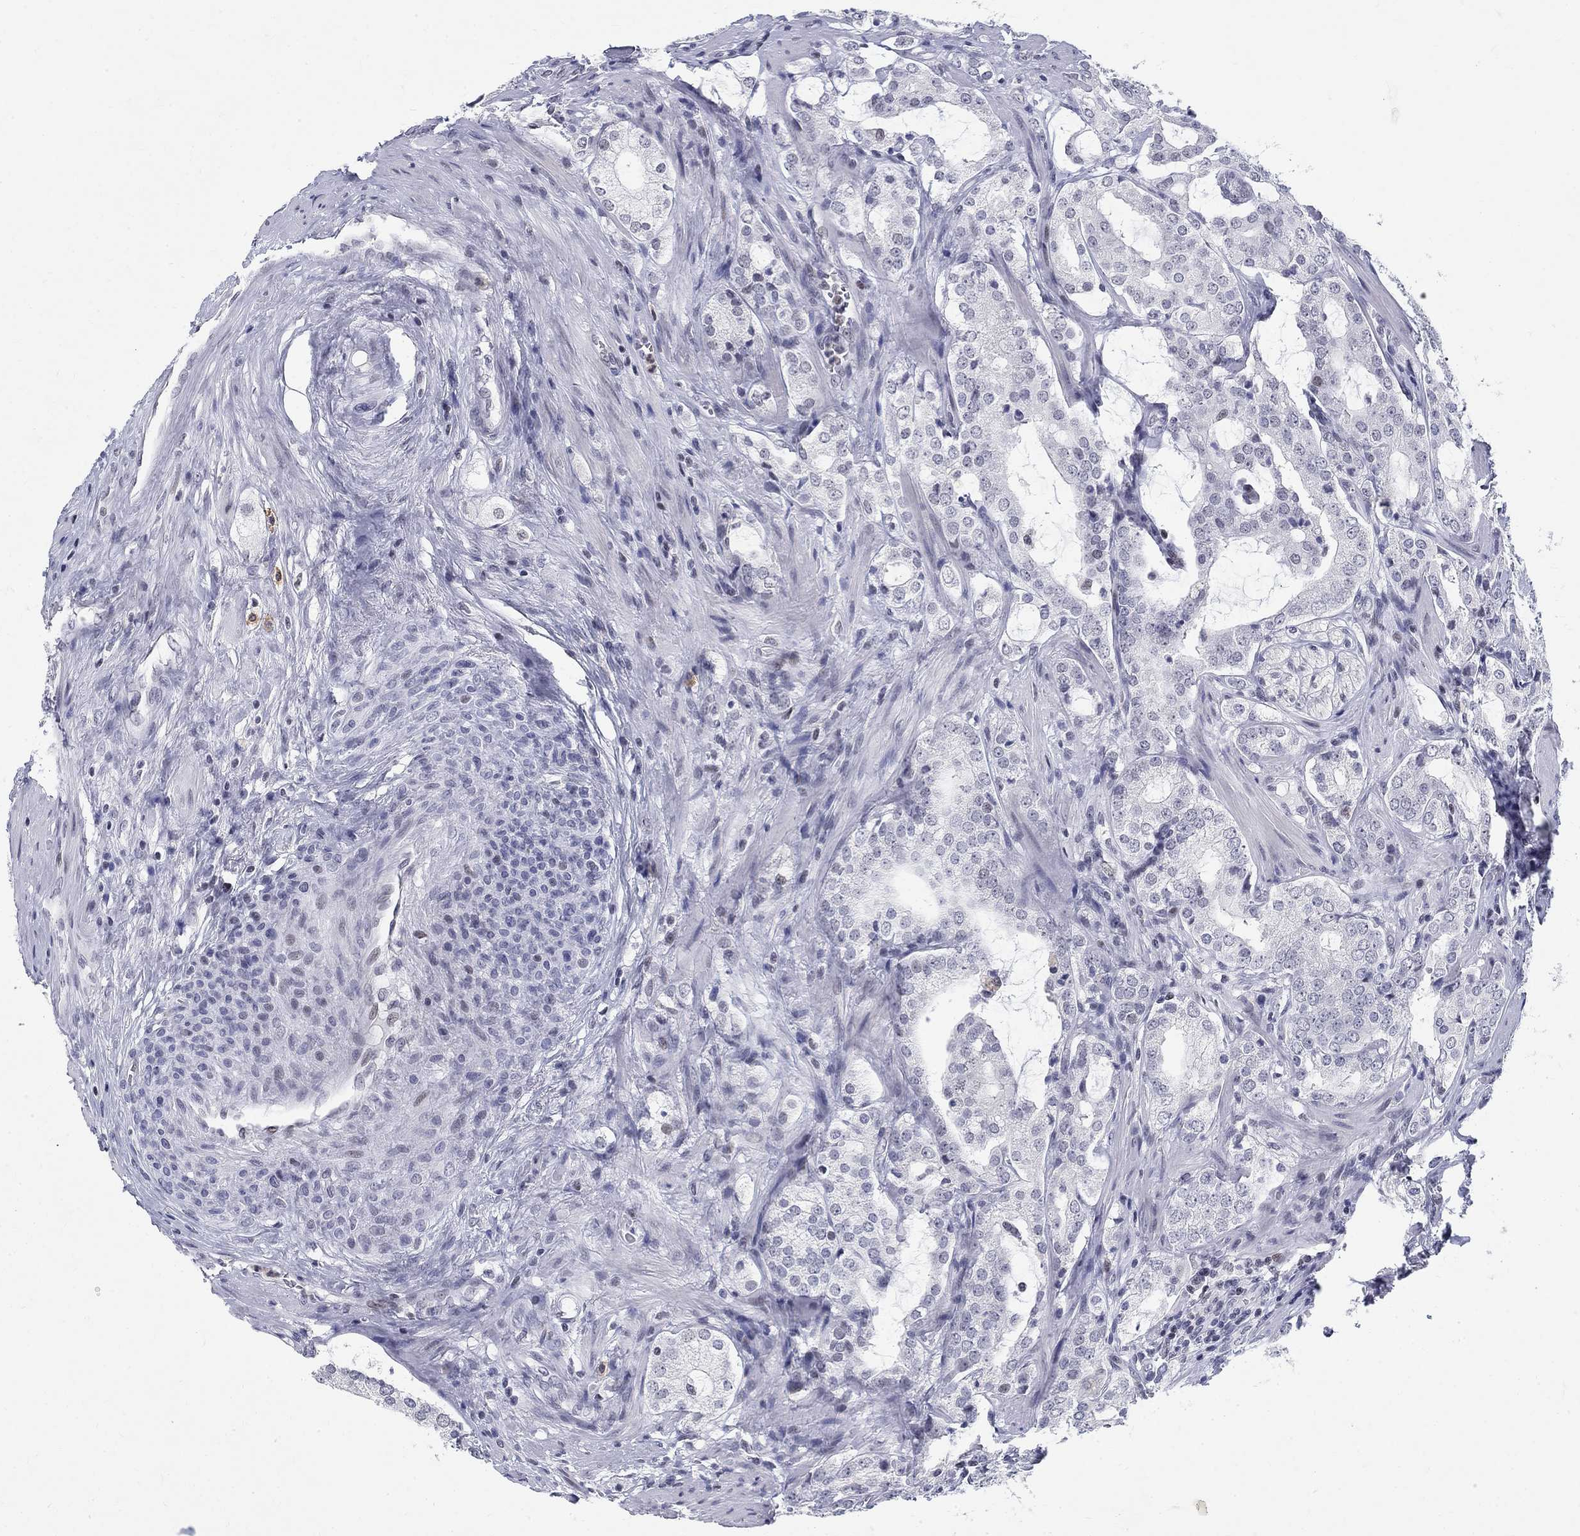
{"staining": {"intensity": "negative", "quantity": "none", "location": "none"}, "tissue": "prostate cancer", "cell_type": "Tumor cells", "image_type": "cancer", "snomed": [{"axis": "morphology", "description": "Adenocarcinoma, NOS"}, {"axis": "topography", "description": "Prostate"}], "caption": "Immunohistochemical staining of adenocarcinoma (prostate) demonstrates no significant expression in tumor cells. (Stains: DAB immunohistochemistry with hematoxylin counter stain, Microscopy: brightfield microscopy at high magnification).", "gene": "BHLHE22", "patient": {"sex": "male", "age": 66}}